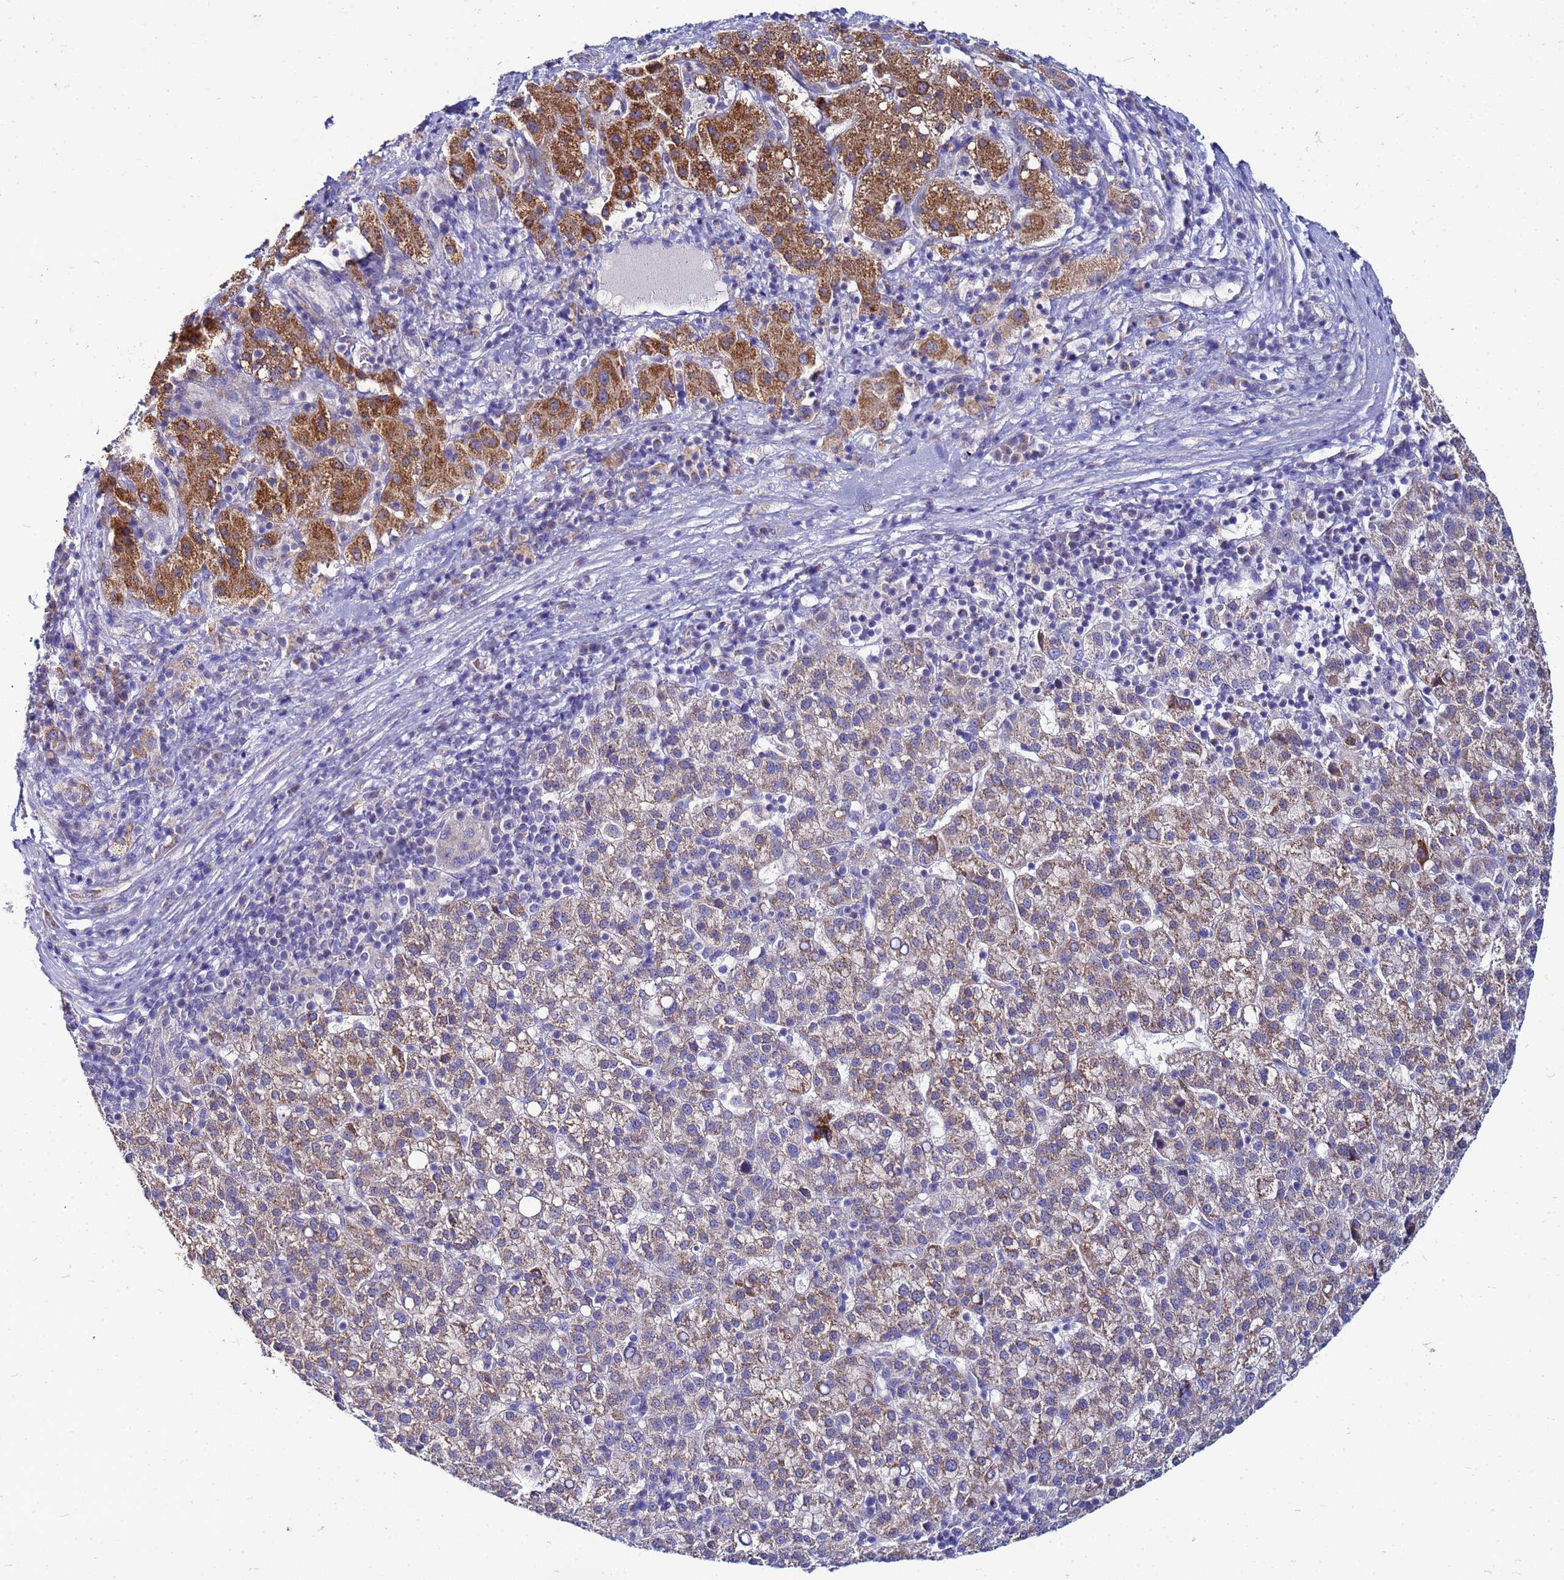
{"staining": {"intensity": "strong", "quantity": "25%-75%", "location": "cytoplasmic/membranous"}, "tissue": "liver cancer", "cell_type": "Tumor cells", "image_type": "cancer", "snomed": [{"axis": "morphology", "description": "Carcinoma, Hepatocellular, NOS"}, {"axis": "topography", "description": "Liver"}], "caption": "The immunohistochemical stain shows strong cytoplasmic/membranous expression in tumor cells of hepatocellular carcinoma (liver) tissue. The protein of interest is shown in brown color, while the nuclei are stained blue.", "gene": "FAHD2A", "patient": {"sex": "female", "age": 58}}